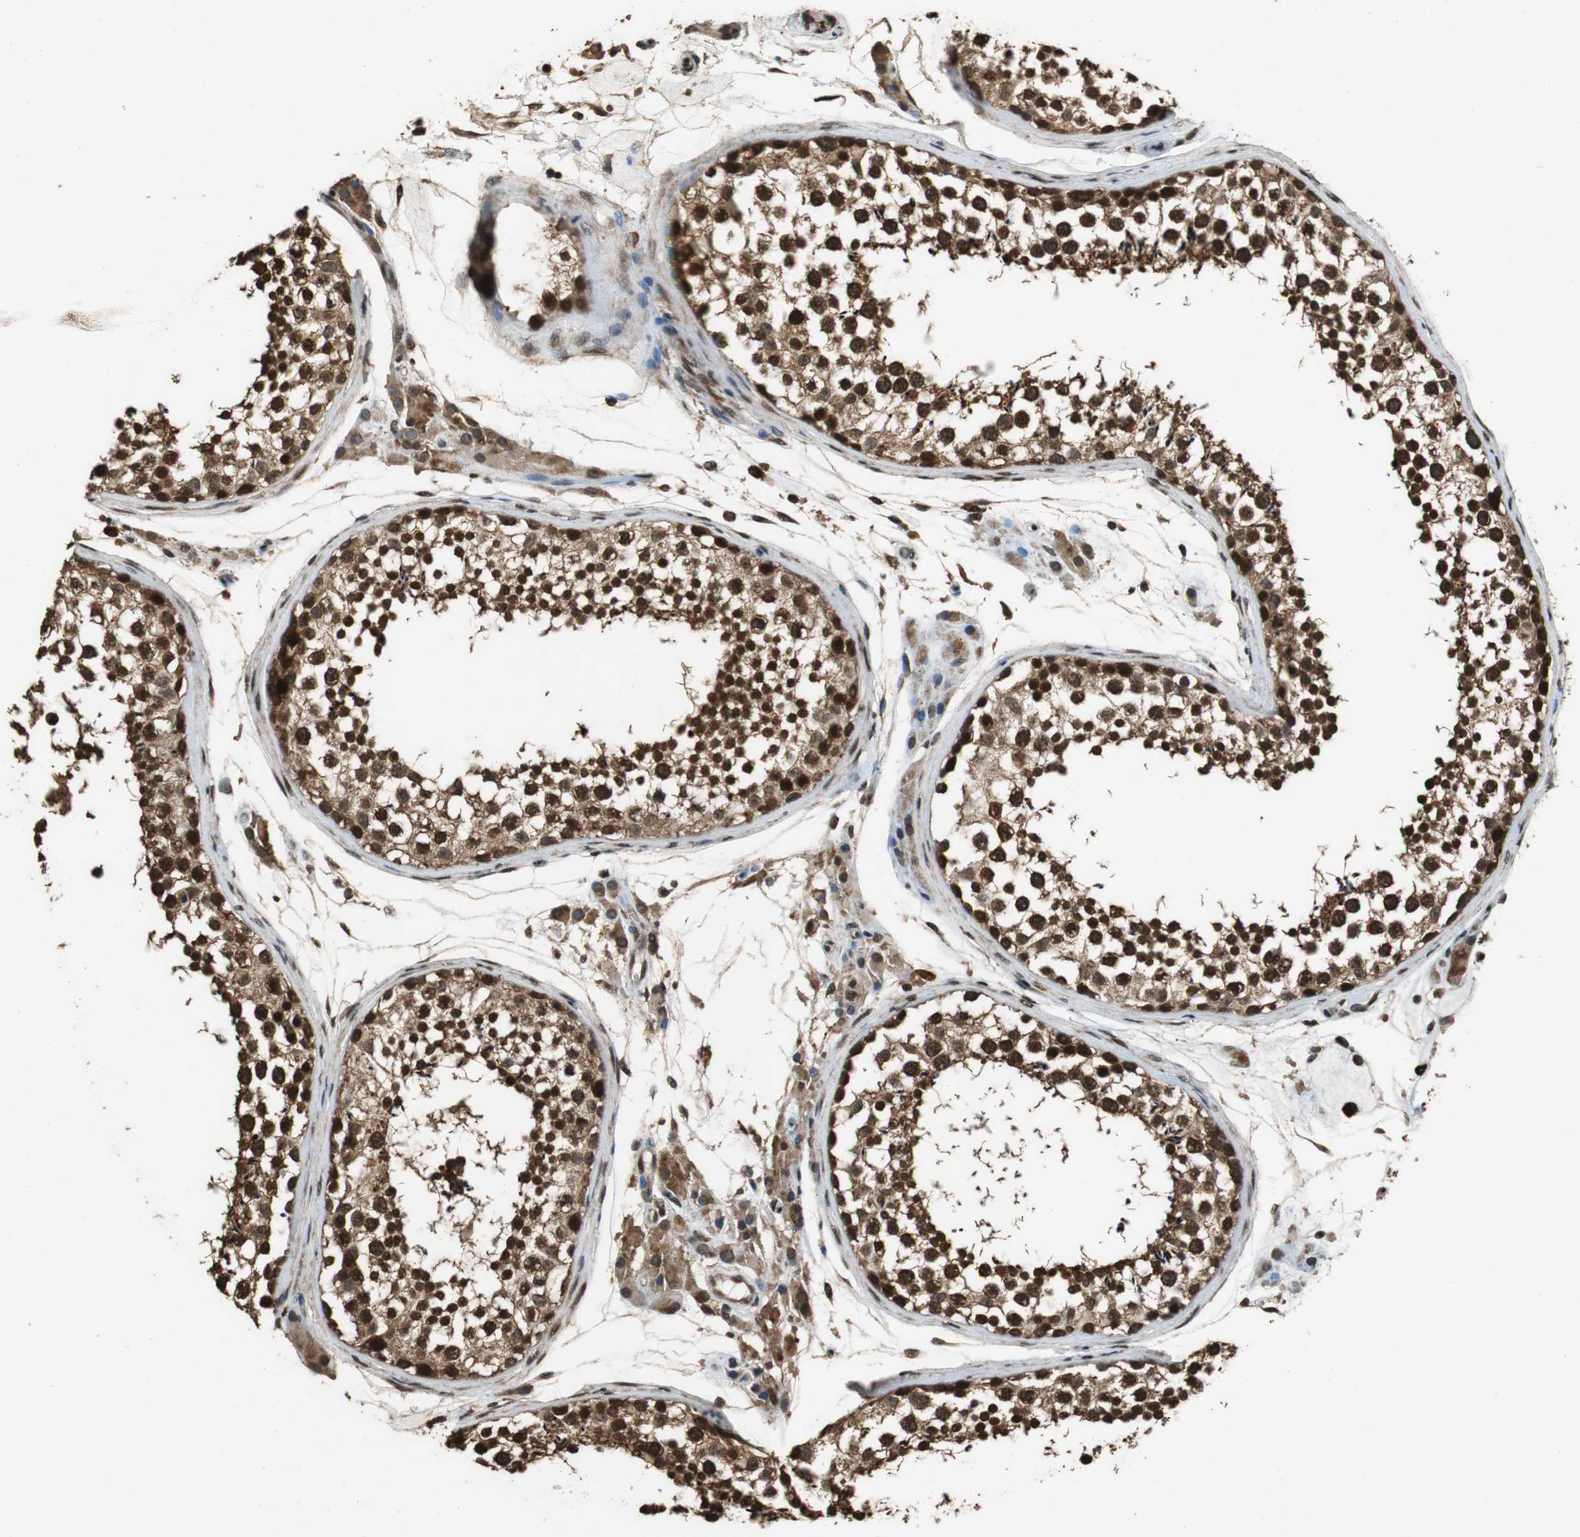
{"staining": {"intensity": "strong", "quantity": ">75%", "location": "cytoplasmic/membranous,nuclear"}, "tissue": "testis", "cell_type": "Cells in seminiferous ducts", "image_type": "normal", "snomed": [{"axis": "morphology", "description": "Normal tissue, NOS"}, {"axis": "topography", "description": "Testis"}], "caption": "The histopathology image reveals a brown stain indicating the presence of a protein in the cytoplasmic/membranous,nuclear of cells in seminiferous ducts in testis. Nuclei are stained in blue.", "gene": "ZNF18", "patient": {"sex": "male", "age": 46}}